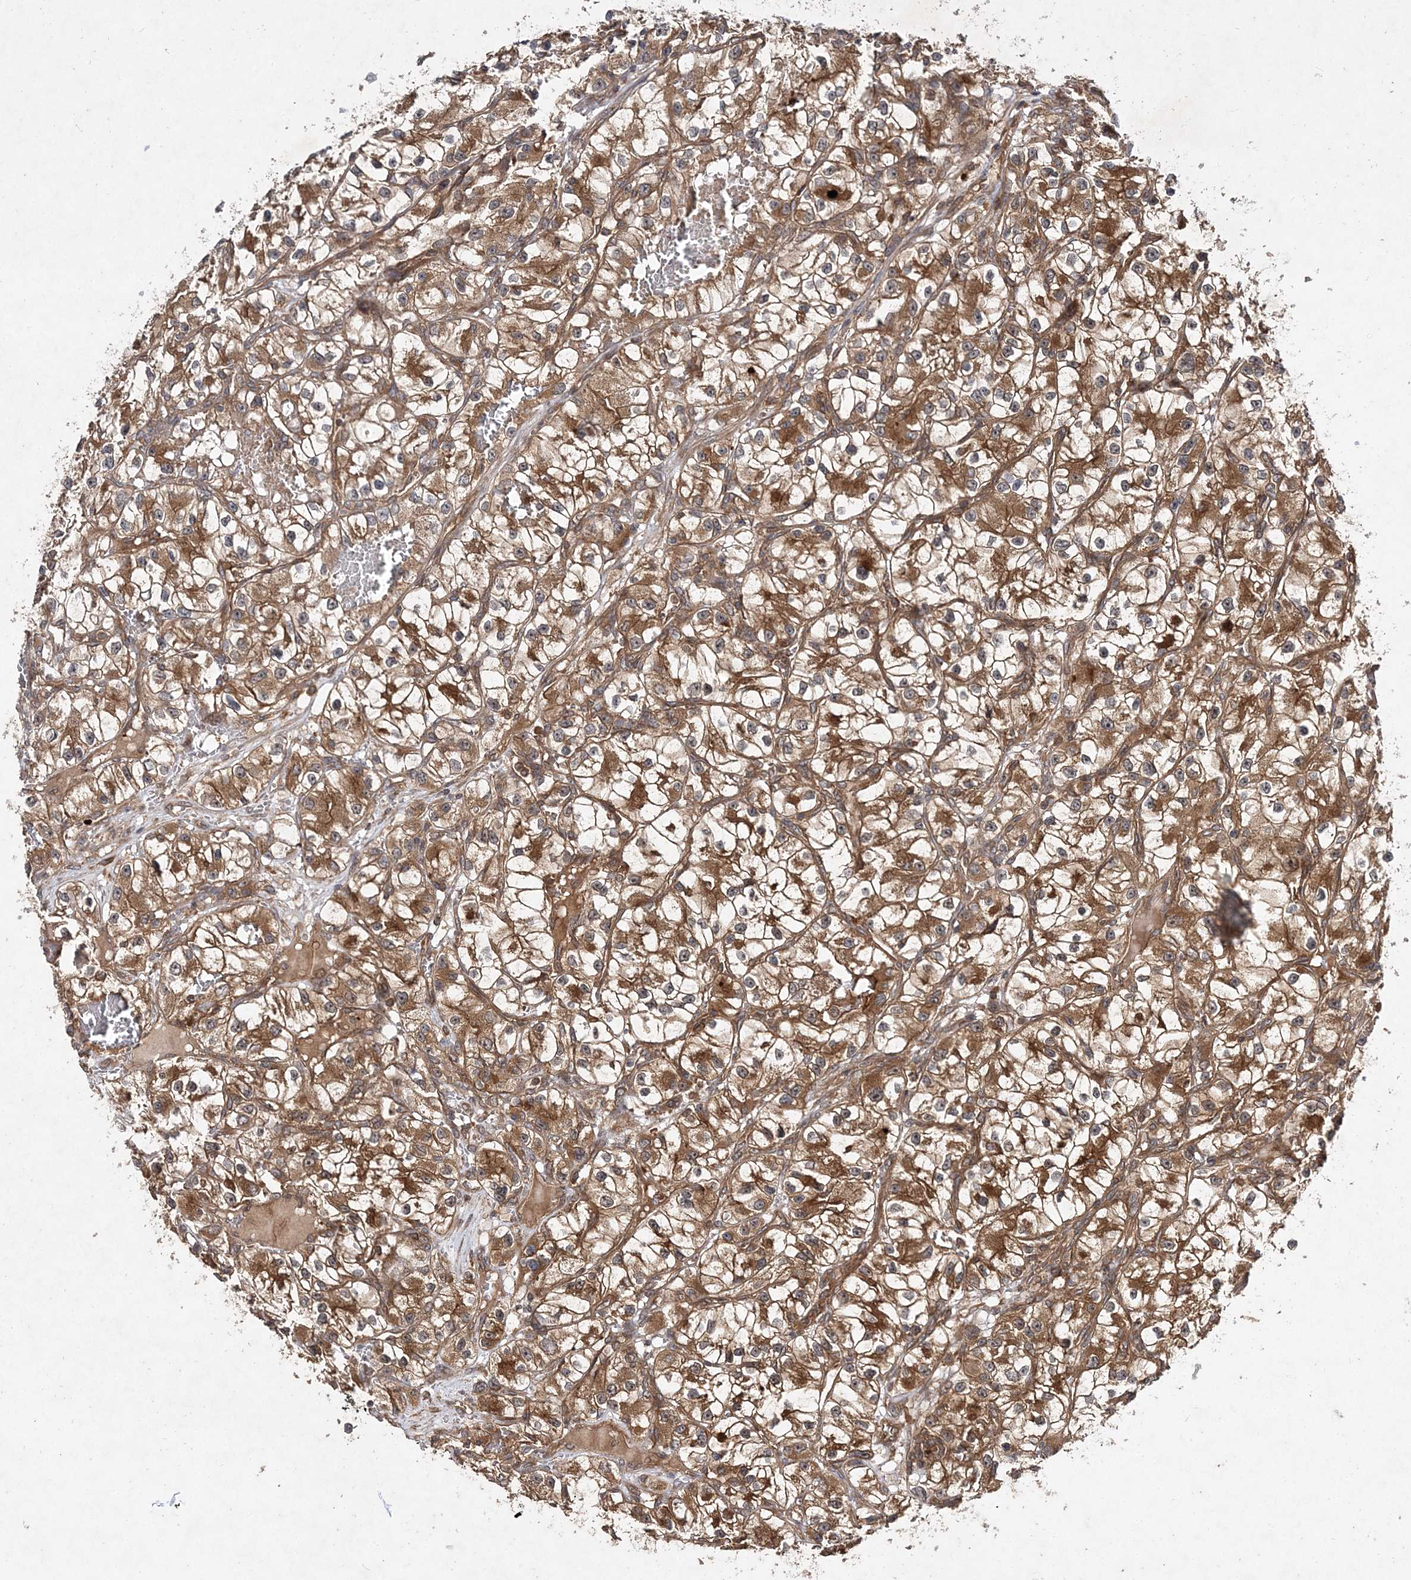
{"staining": {"intensity": "strong", "quantity": ">75%", "location": "cytoplasmic/membranous"}, "tissue": "renal cancer", "cell_type": "Tumor cells", "image_type": "cancer", "snomed": [{"axis": "morphology", "description": "Adenocarcinoma, NOS"}, {"axis": "topography", "description": "Kidney"}], "caption": "Strong cytoplasmic/membranous protein expression is appreciated in approximately >75% of tumor cells in adenocarcinoma (renal). Ihc stains the protein in brown and the nuclei are stained blue.", "gene": "TMEM9B", "patient": {"sex": "female", "age": 57}}